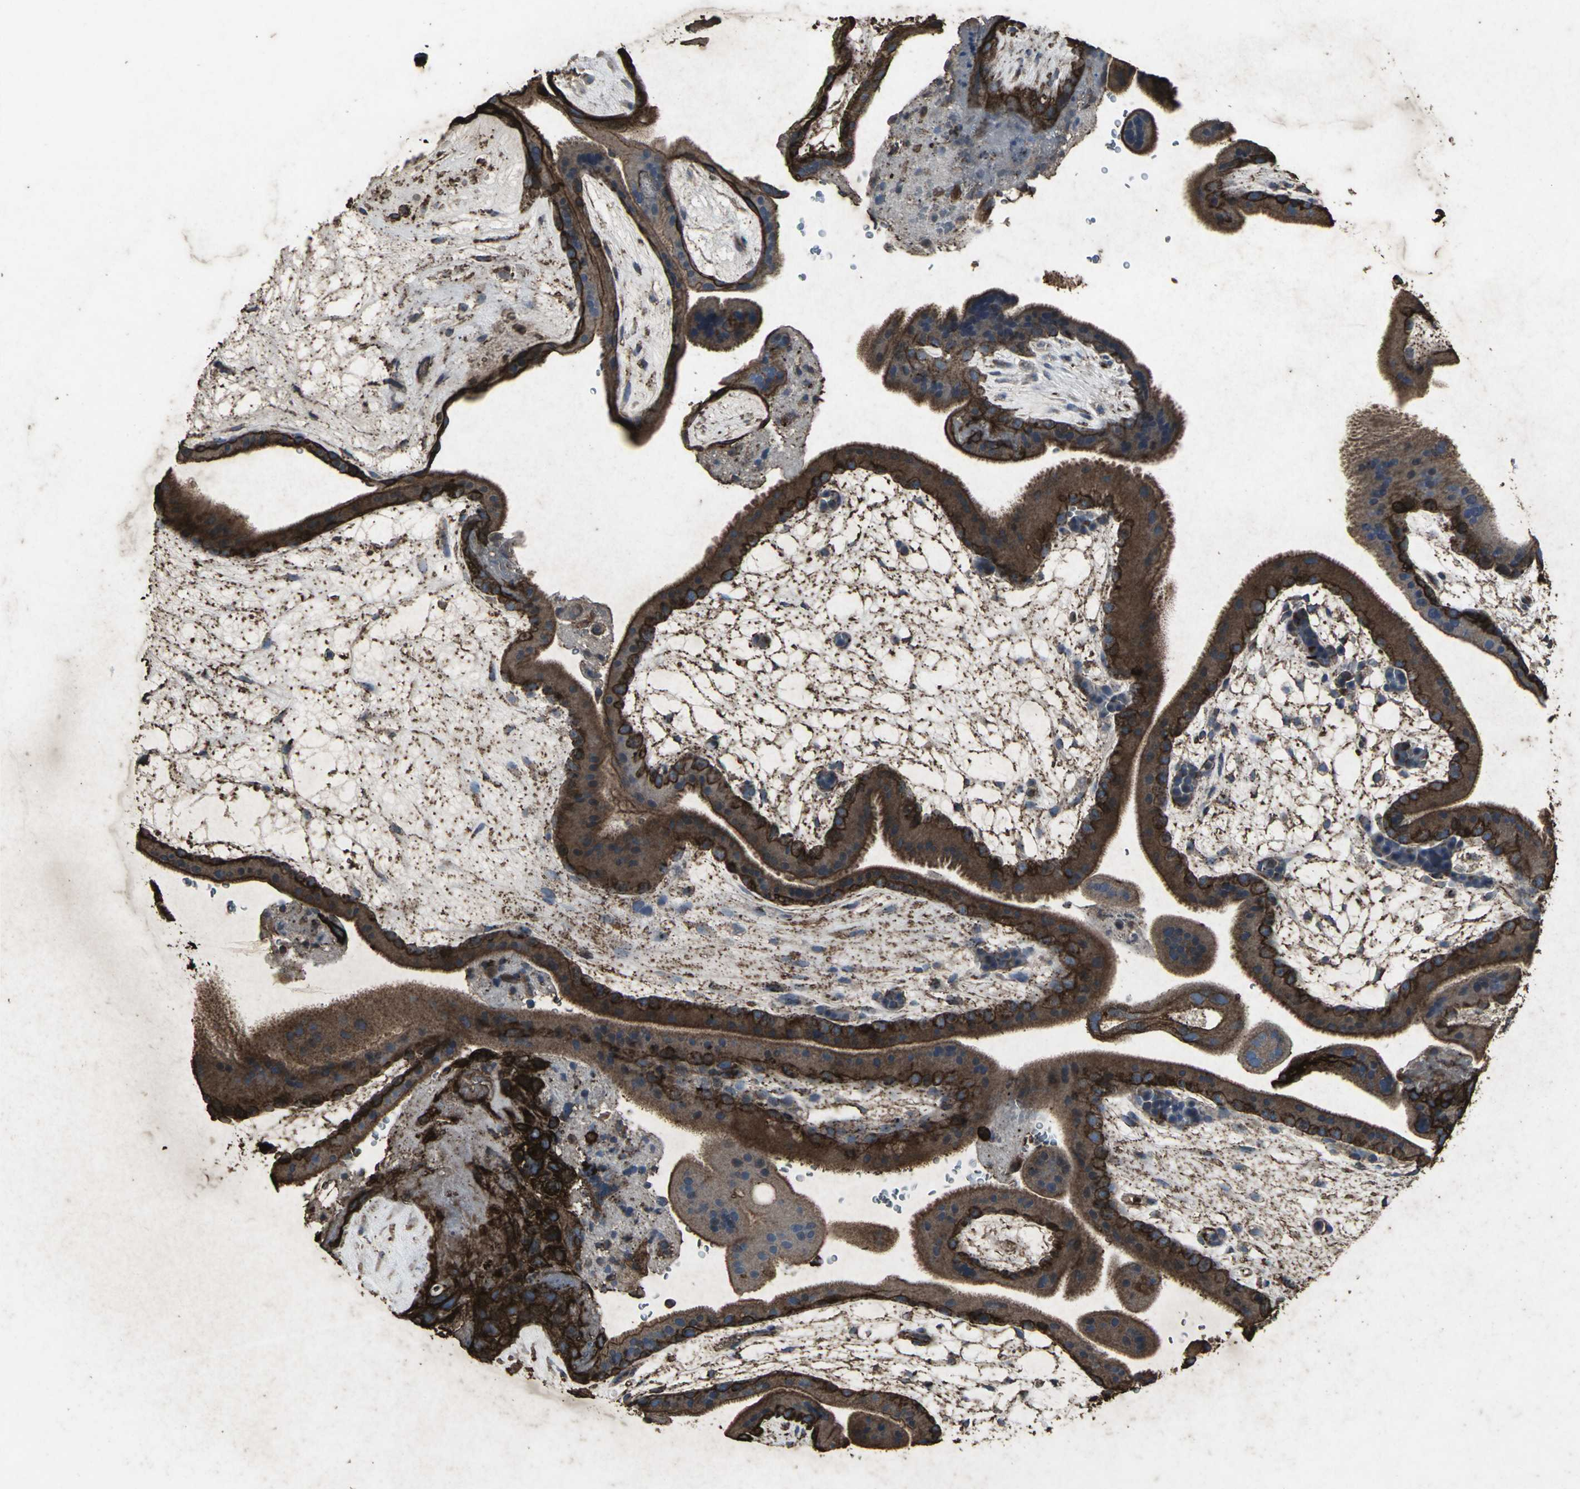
{"staining": {"intensity": "strong", "quantity": ">75%", "location": "cytoplasmic/membranous"}, "tissue": "placenta", "cell_type": "Decidual cells", "image_type": "normal", "snomed": [{"axis": "morphology", "description": "Normal tissue, NOS"}, {"axis": "topography", "description": "Placenta"}], "caption": "Protein analysis of benign placenta shows strong cytoplasmic/membranous expression in approximately >75% of decidual cells.", "gene": "CCR9", "patient": {"sex": "female", "age": 19}}